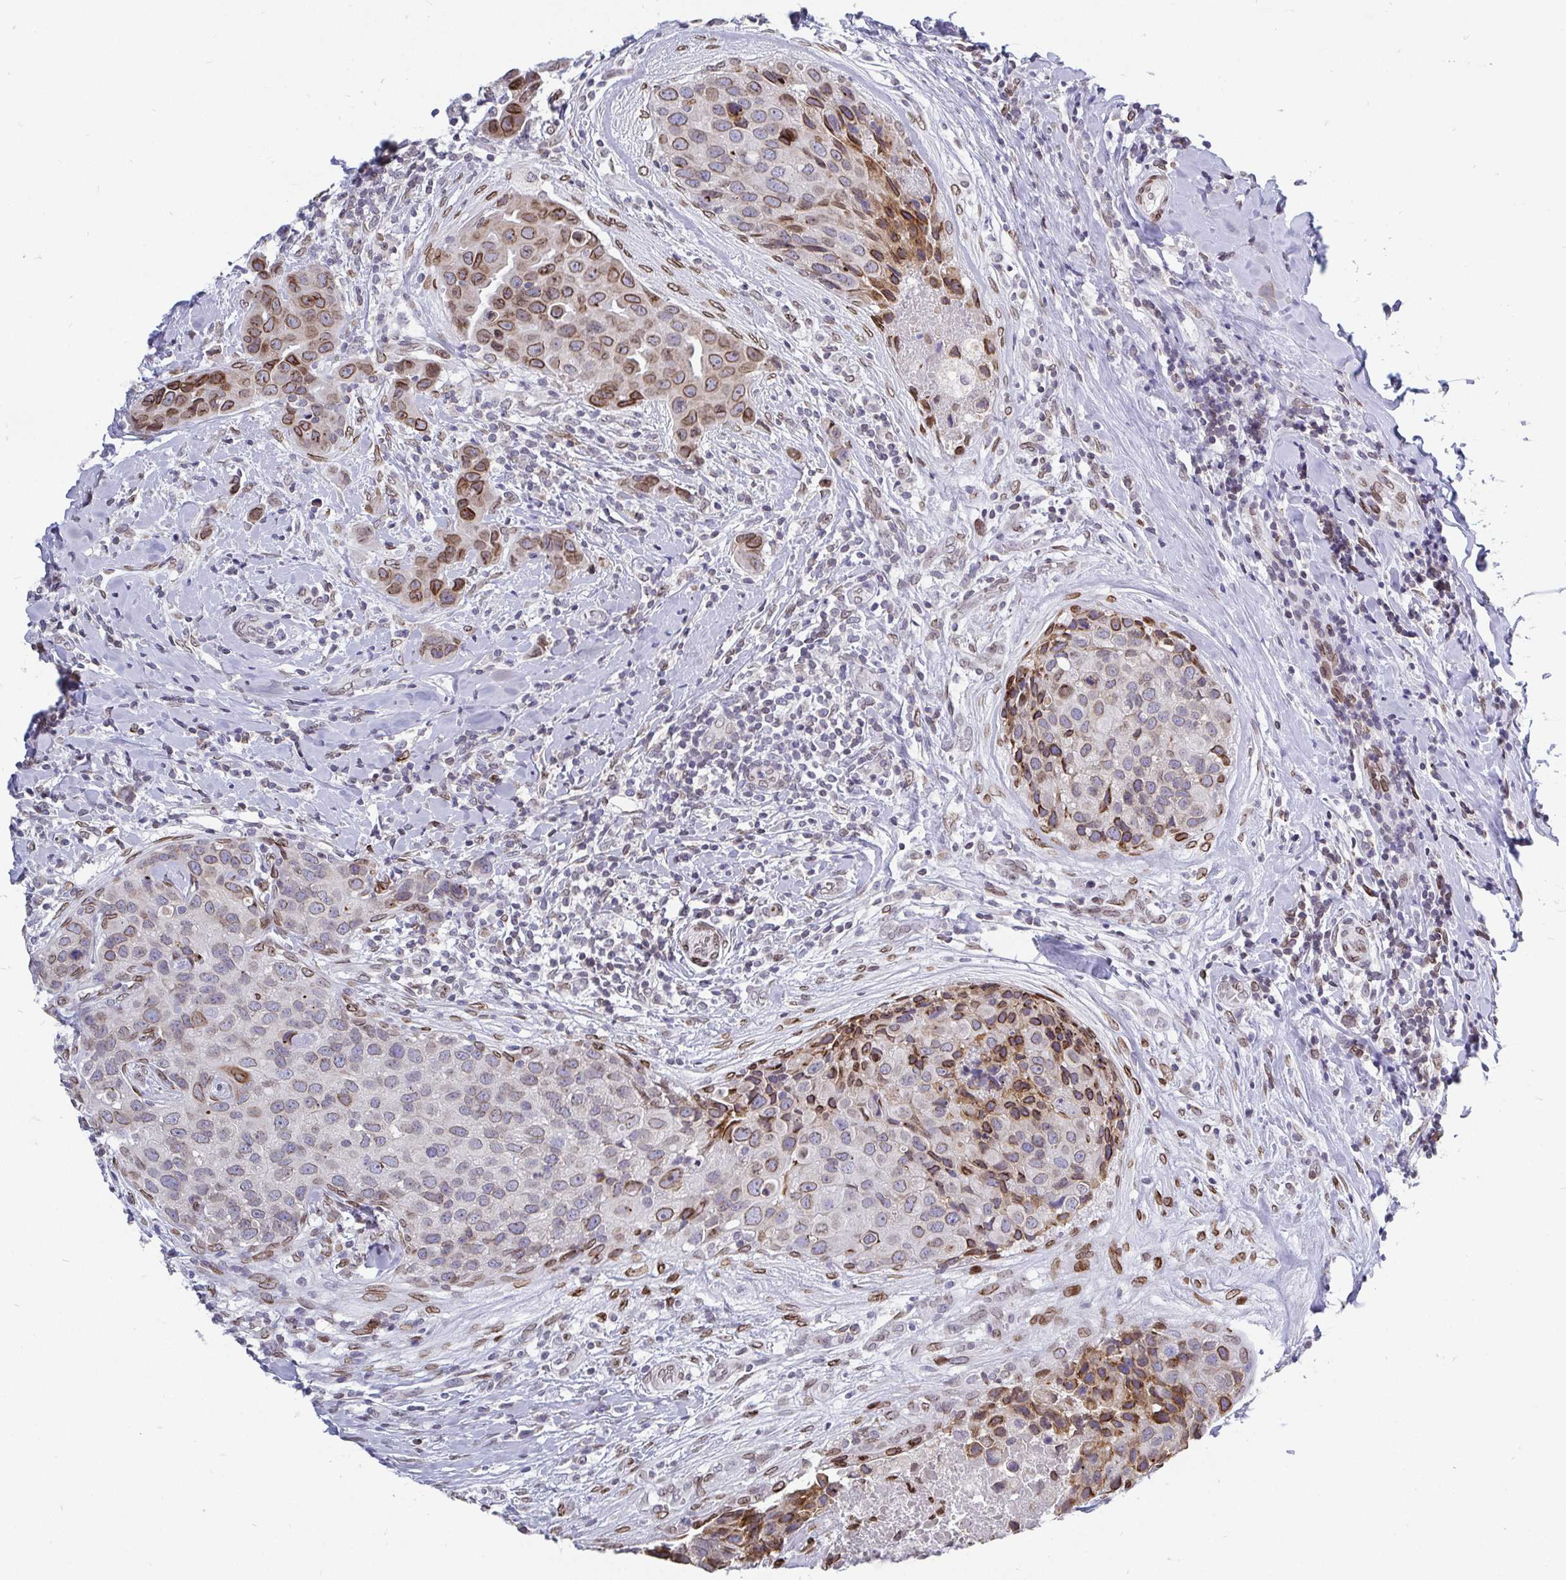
{"staining": {"intensity": "moderate", "quantity": "25%-75%", "location": "cytoplasmic/membranous,nuclear"}, "tissue": "breast cancer", "cell_type": "Tumor cells", "image_type": "cancer", "snomed": [{"axis": "morphology", "description": "Duct carcinoma"}, {"axis": "topography", "description": "Breast"}], "caption": "Immunohistochemistry (IHC) (DAB (3,3'-diaminobenzidine)) staining of breast cancer (invasive ductal carcinoma) displays moderate cytoplasmic/membranous and nuclear protein expression in approximately 25%-75% of tumor cells. The protein is stained brown, and the nuclei are stained in blue (DAB (3,3'-diaminobenzidine) IHC with brightfield microscopy, high magnification).", "gene": "EMD", "patient": {"sex": "female", "age": 24}}